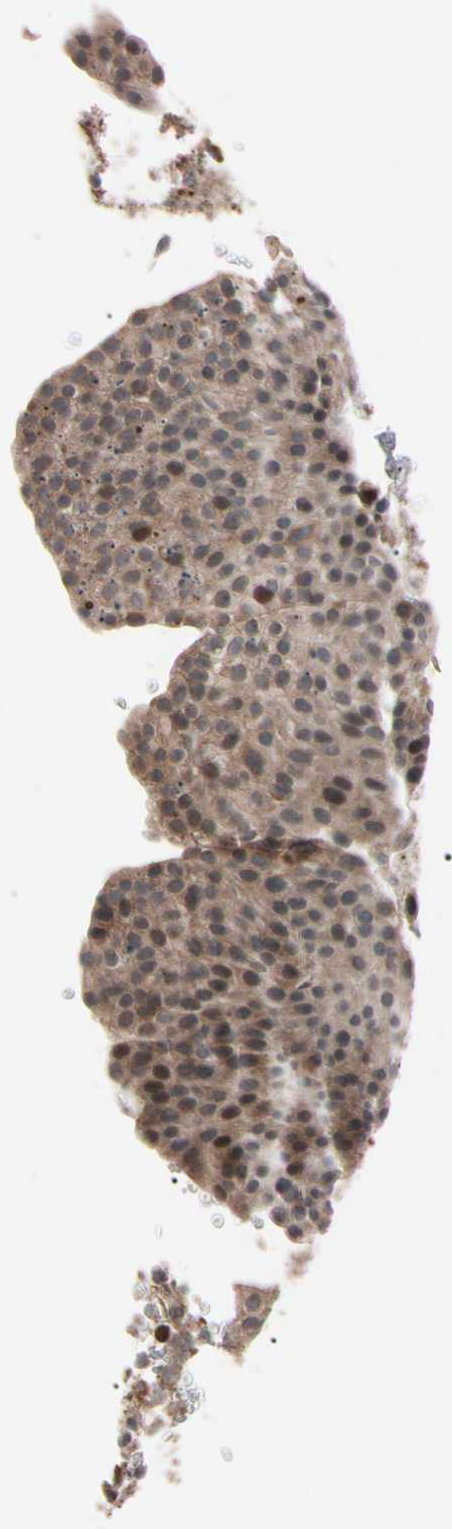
{"staining": {"intensity": "moderate", "quantity": ">75%", "location": "cytoplasmic/membranous"}, "tissue": "urothelial cancer", "cell_type": "Tumor cells", "image_type": "cancer", "snomed": [{"axis": "morphology", "description": "Urothelial carcinoma, Low grade"}, {"axis": "topography", "description": "Smooth muscle"}, {"axis": "topography", "description": "Urinary bladder"}], "caption": "A brown stain highlights moderate cytoplasmic/membranous expression of a protein in human urothelial carcinoma (low-grade) tumor cells.", "gene": "TNFRSF1A", "patient": {"sex": "male", "age": 60}}